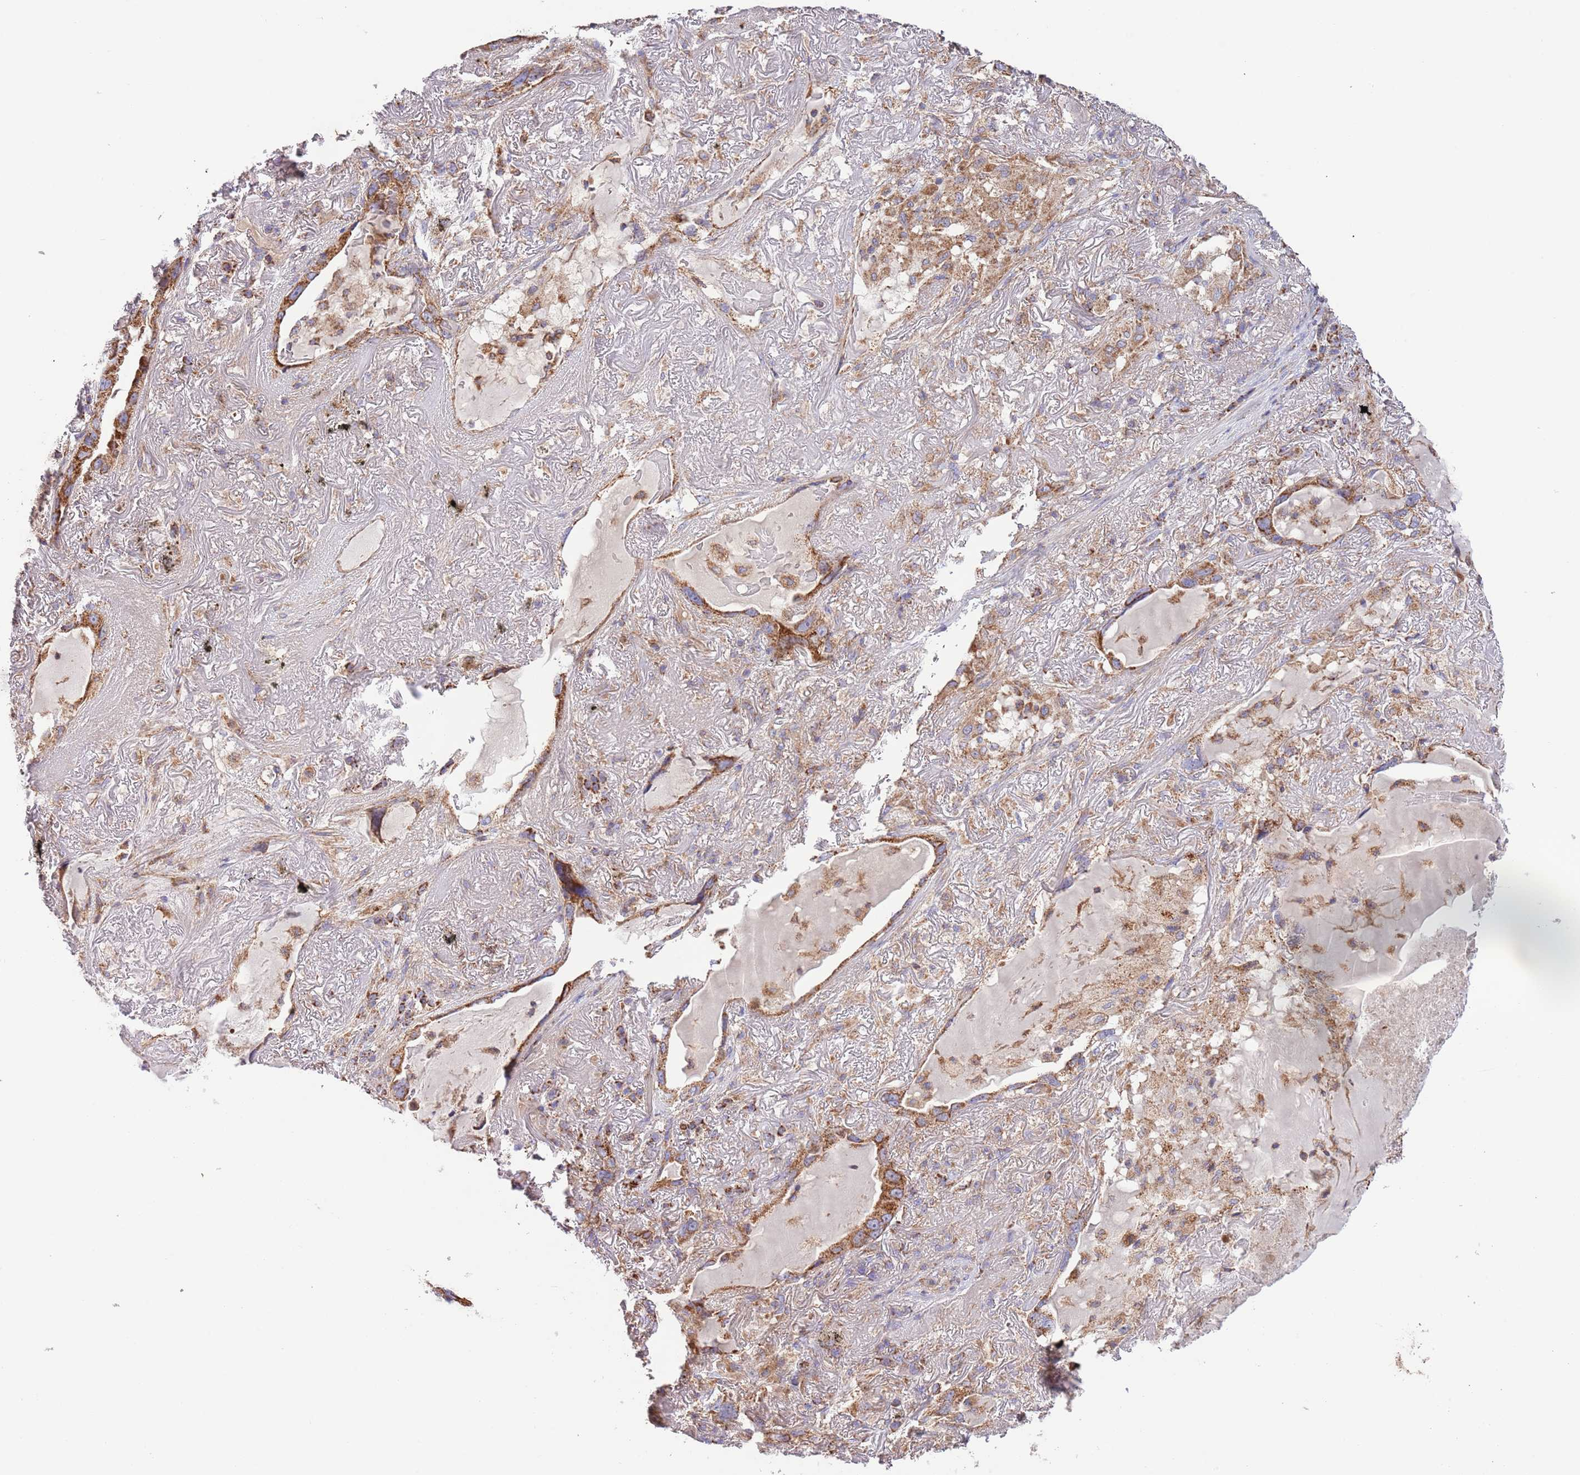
{"staining": {"intensity": "strong", "quantity": ">75%", "location": "cytoplasmic/membranous"}, "tissue": "lung cancer", "cell_type": "Tumor cells", "image_type": "cancer", "snomed": [{"axis": "morphology", "description": "Adenocarcinoma, NOS"}, {"axis": "topography", "description": "Lung"}], "caption": "Approximately >75% of tumor cells in human lung adenocarcinoma reveal strong cytoplasmic/membranous protein positivity as visualized by brown immunohistochemical staining.", "gene": "DNAJA3", "patient": {"sex": "female", "age": 69}}